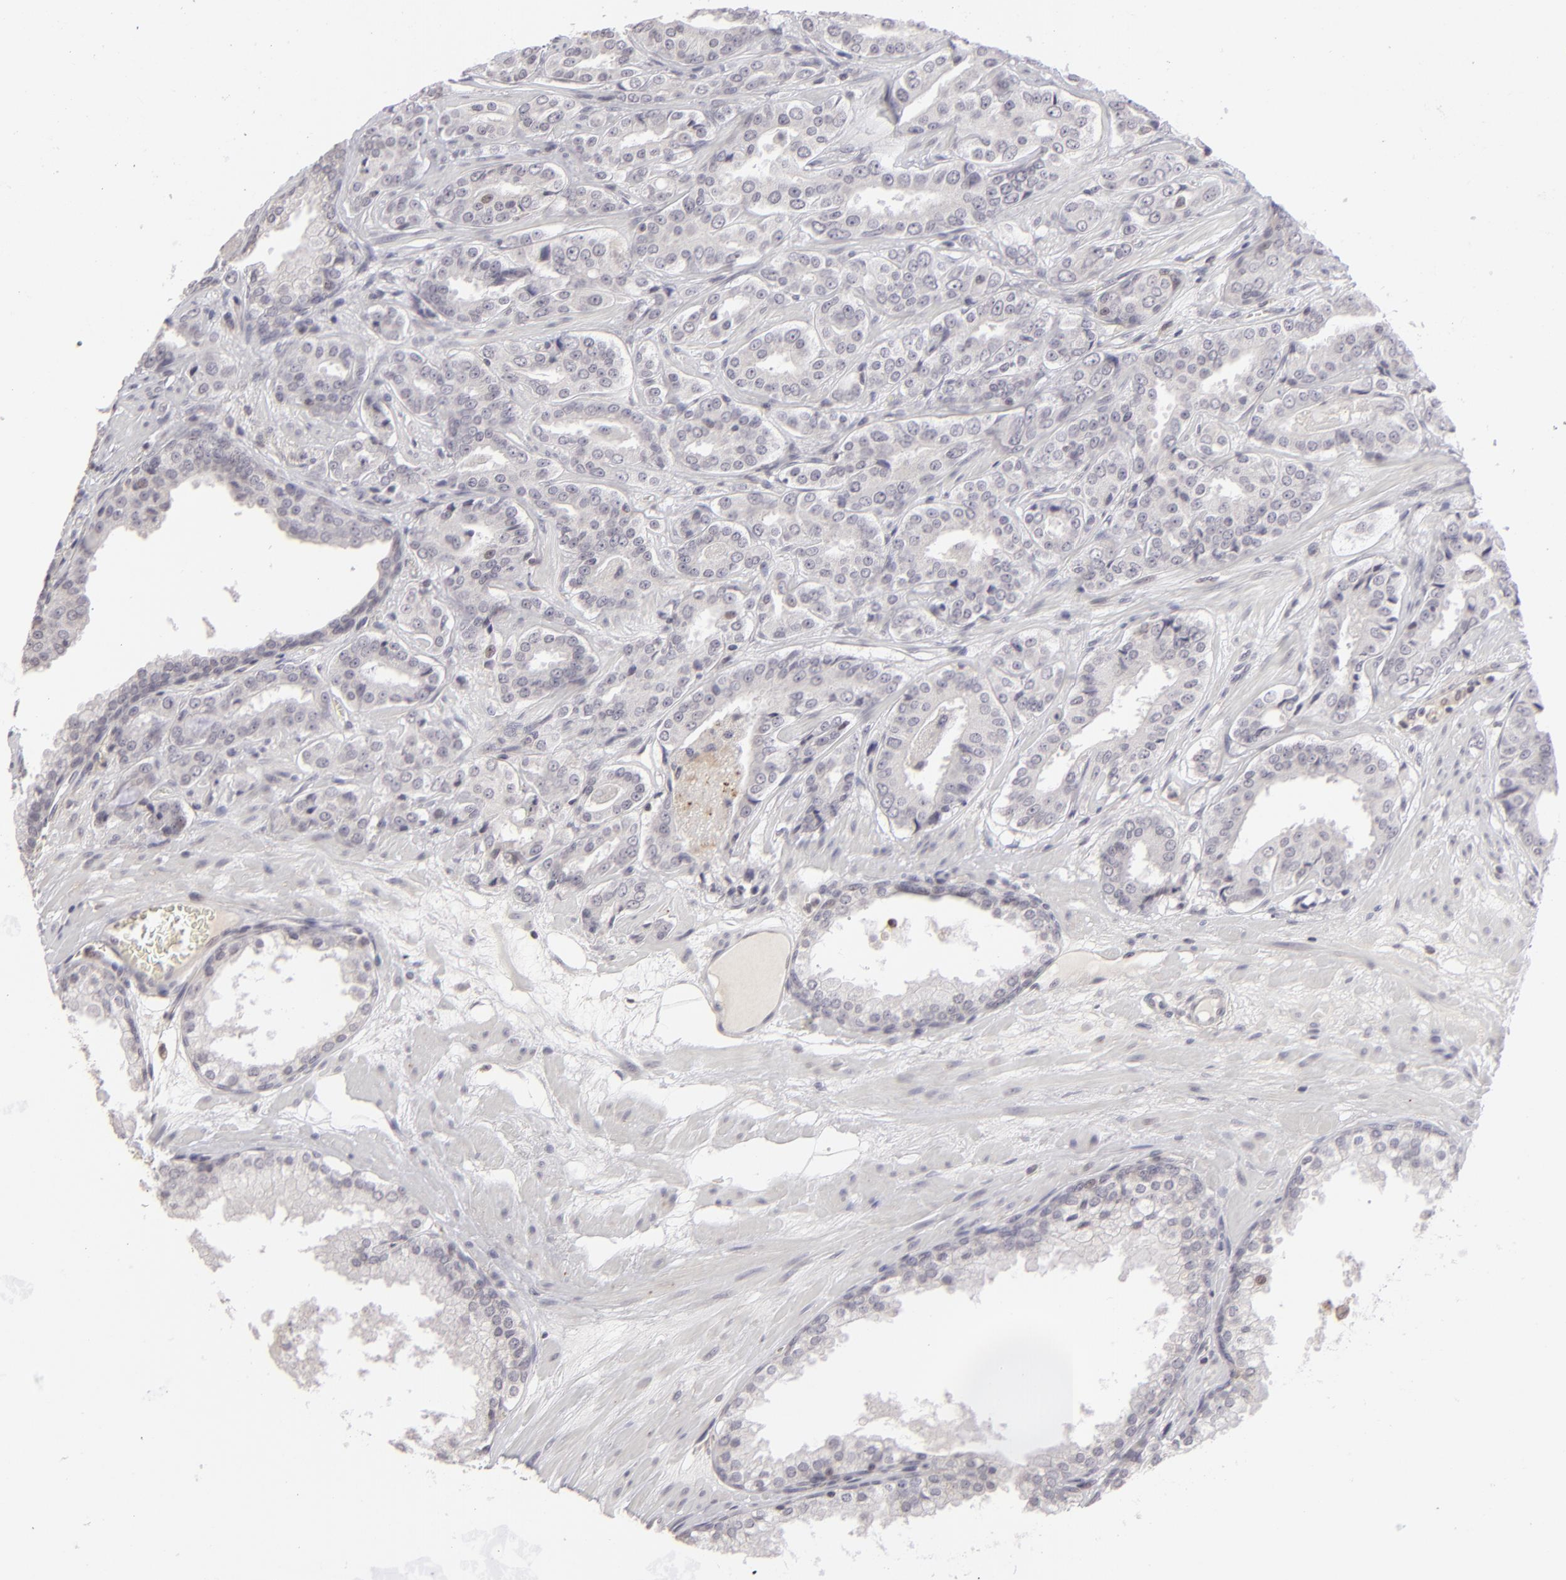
{"staining": {"intensity": "negative", "quantity": "none", "location": "none"}, "tissue": "prostate cancer", "cell_type": "Tumor cells", "image_type": "cancer", "snomed": [{"axis": "morphology", "description": "Adenocarcinoma, Medium grade"}, {"axis": "topography", "description": "Prostate"}], "caption": "This photomicrograph is of prostate cancer (medium-grade adenocarcinoma) stained with IHC to label a protein in brown with the nuclei are counter-stained blue. There is no staining in tumor cells. (DAB immunohistochemistry (IHC) with hematoxylin counter stain).", "gene": "CLDN2", "patient": {"sex": "male", "age": 60}}